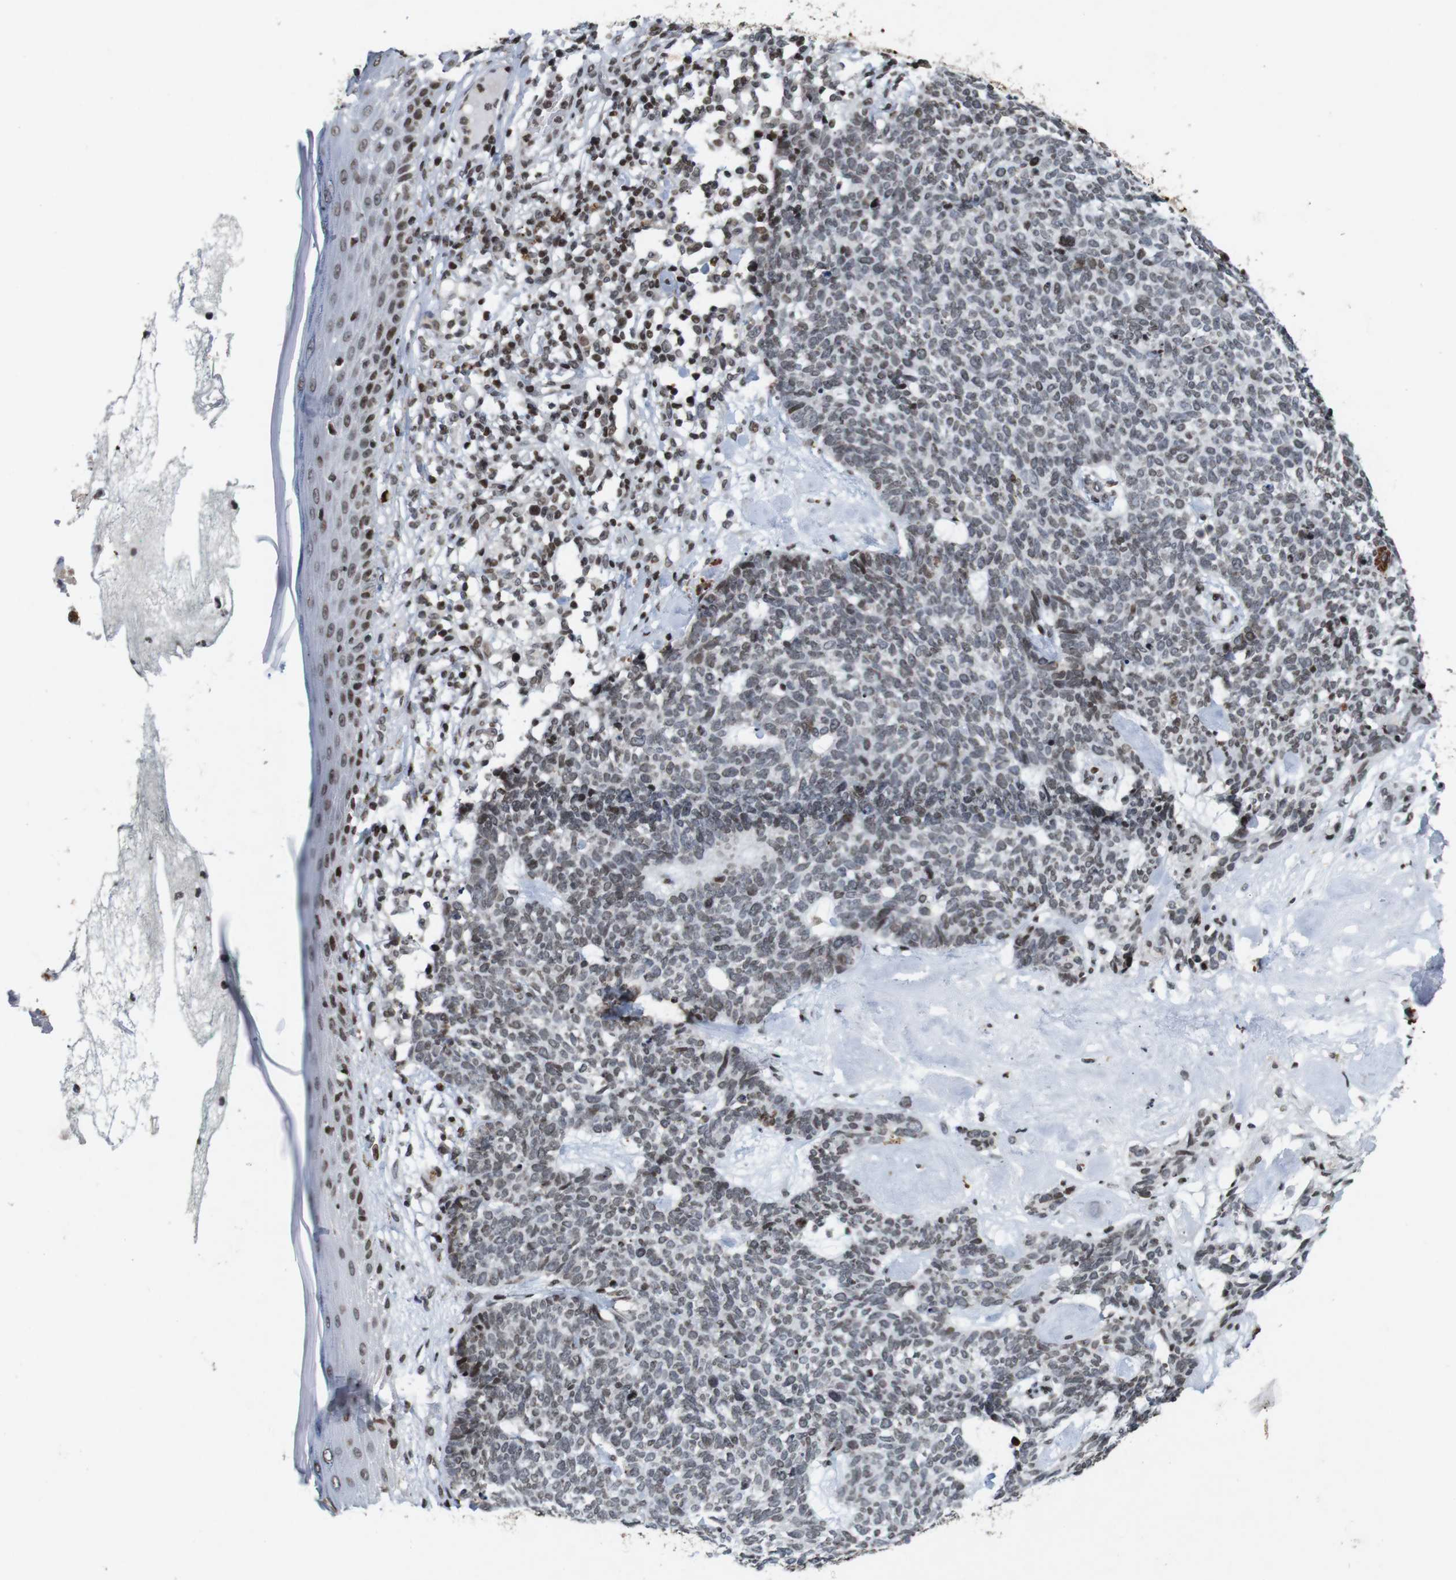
{"staining": {"intensity": "weak", "quantity": "25%-75%", "location": "nuclear"}, "tissue": "skin cancer", "cell_type": "Tumor cells", "image_type": "cancer", "snomed": [{"axis": "morphology", "description": "Basal cell carcinoma"}, {"axis": "topography", "description": "Skin"}], "caption": "Skin cancer stained for a protein (brown) exhibits weak nuclear positive expression in approximately 25%-75% of tumor cells.", "gene": "MAGEH1", "patient": {"sex": "female", "age": 84}}